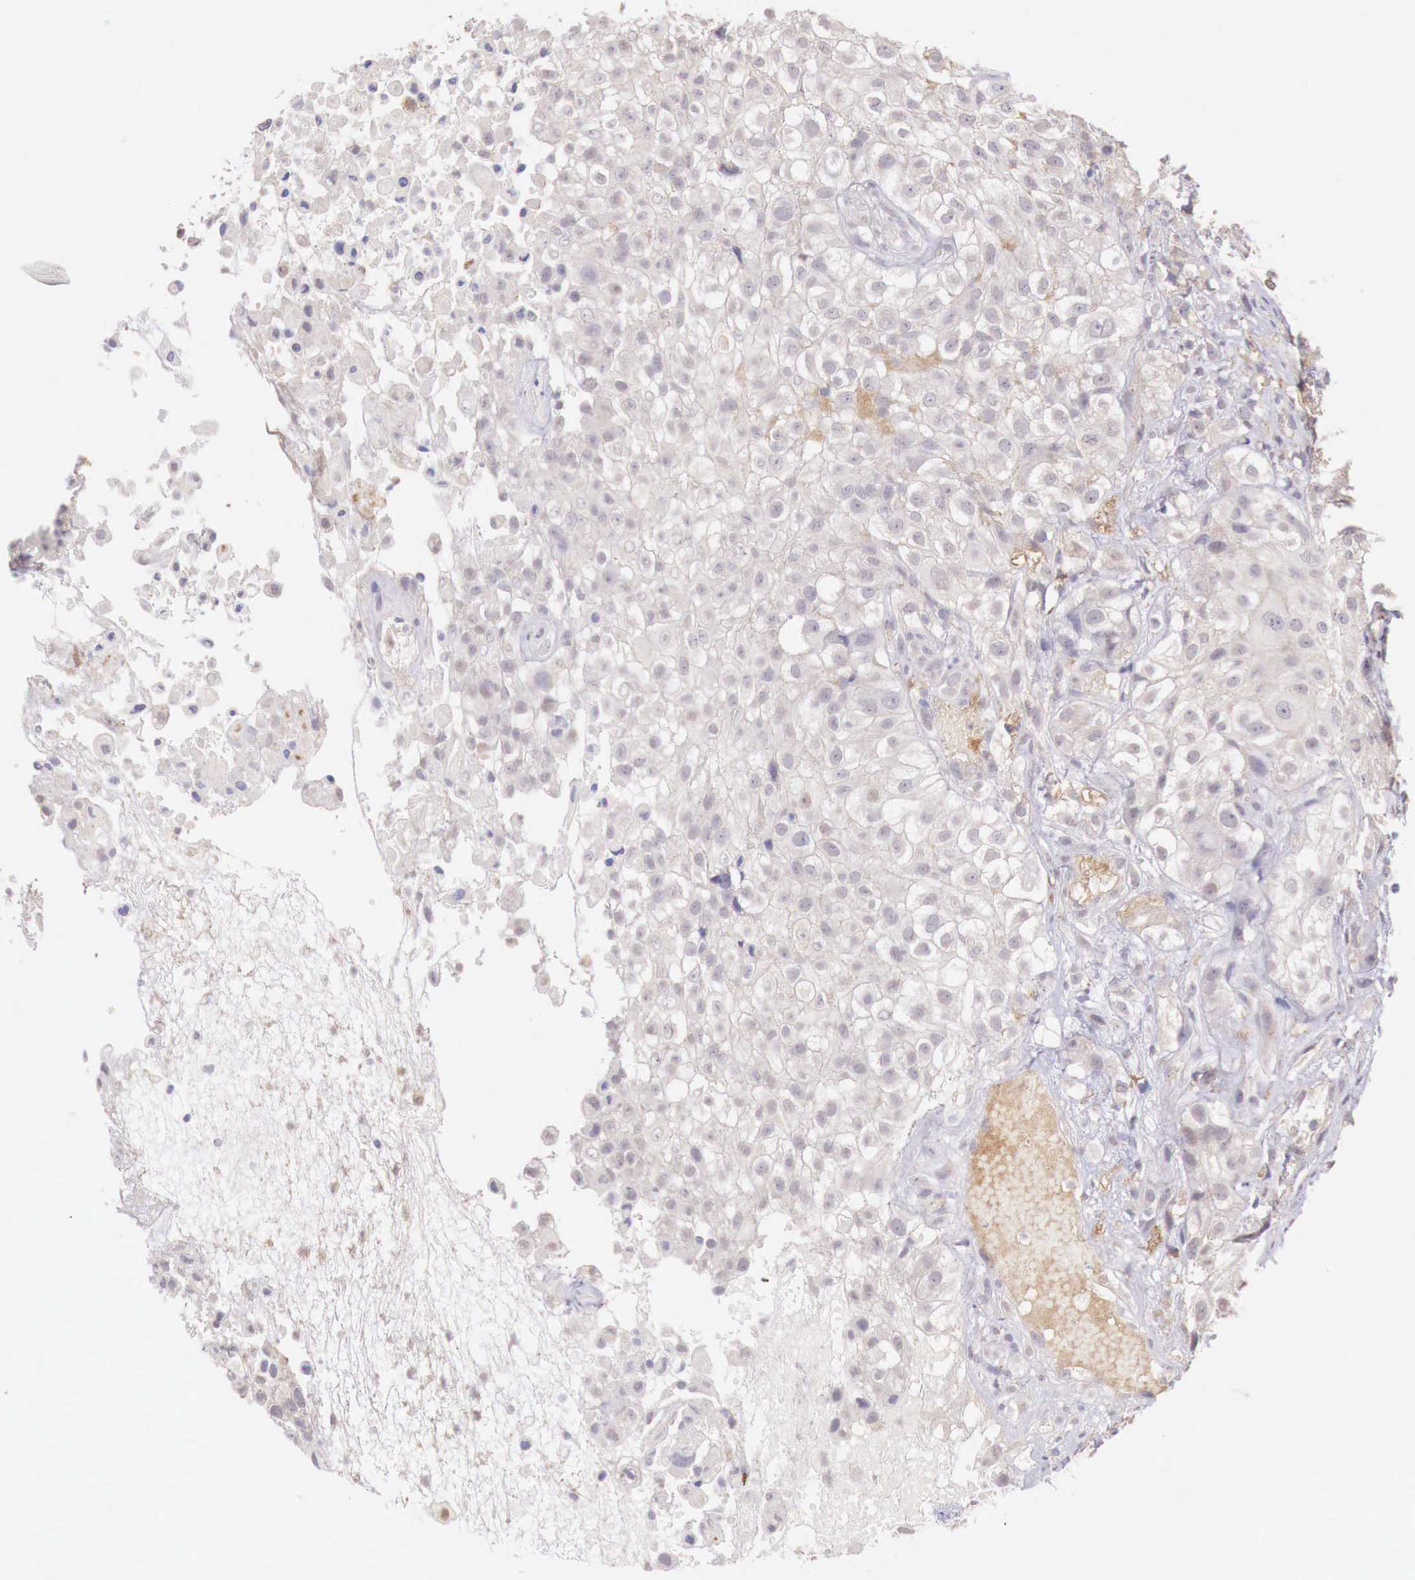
{"staining": {"intensity": "negative", "quantity": "none", "location": "none"}, "tissue": "urothelial cancer", "cell_type": "Tumor cells", "image_type": "cancer", "snomed": [{"axis": "morphology", "description": "Urothelial carcinoma, High grade"}, {"axis": "topography", "description": "Urinary bladder"}], "caption": "The photomicrograph shows no staining of tumor cells in urothelial carcinoma (high-grade).", "gene": "CHRDL1", "patient": {"sex": "male", "age": 56}}